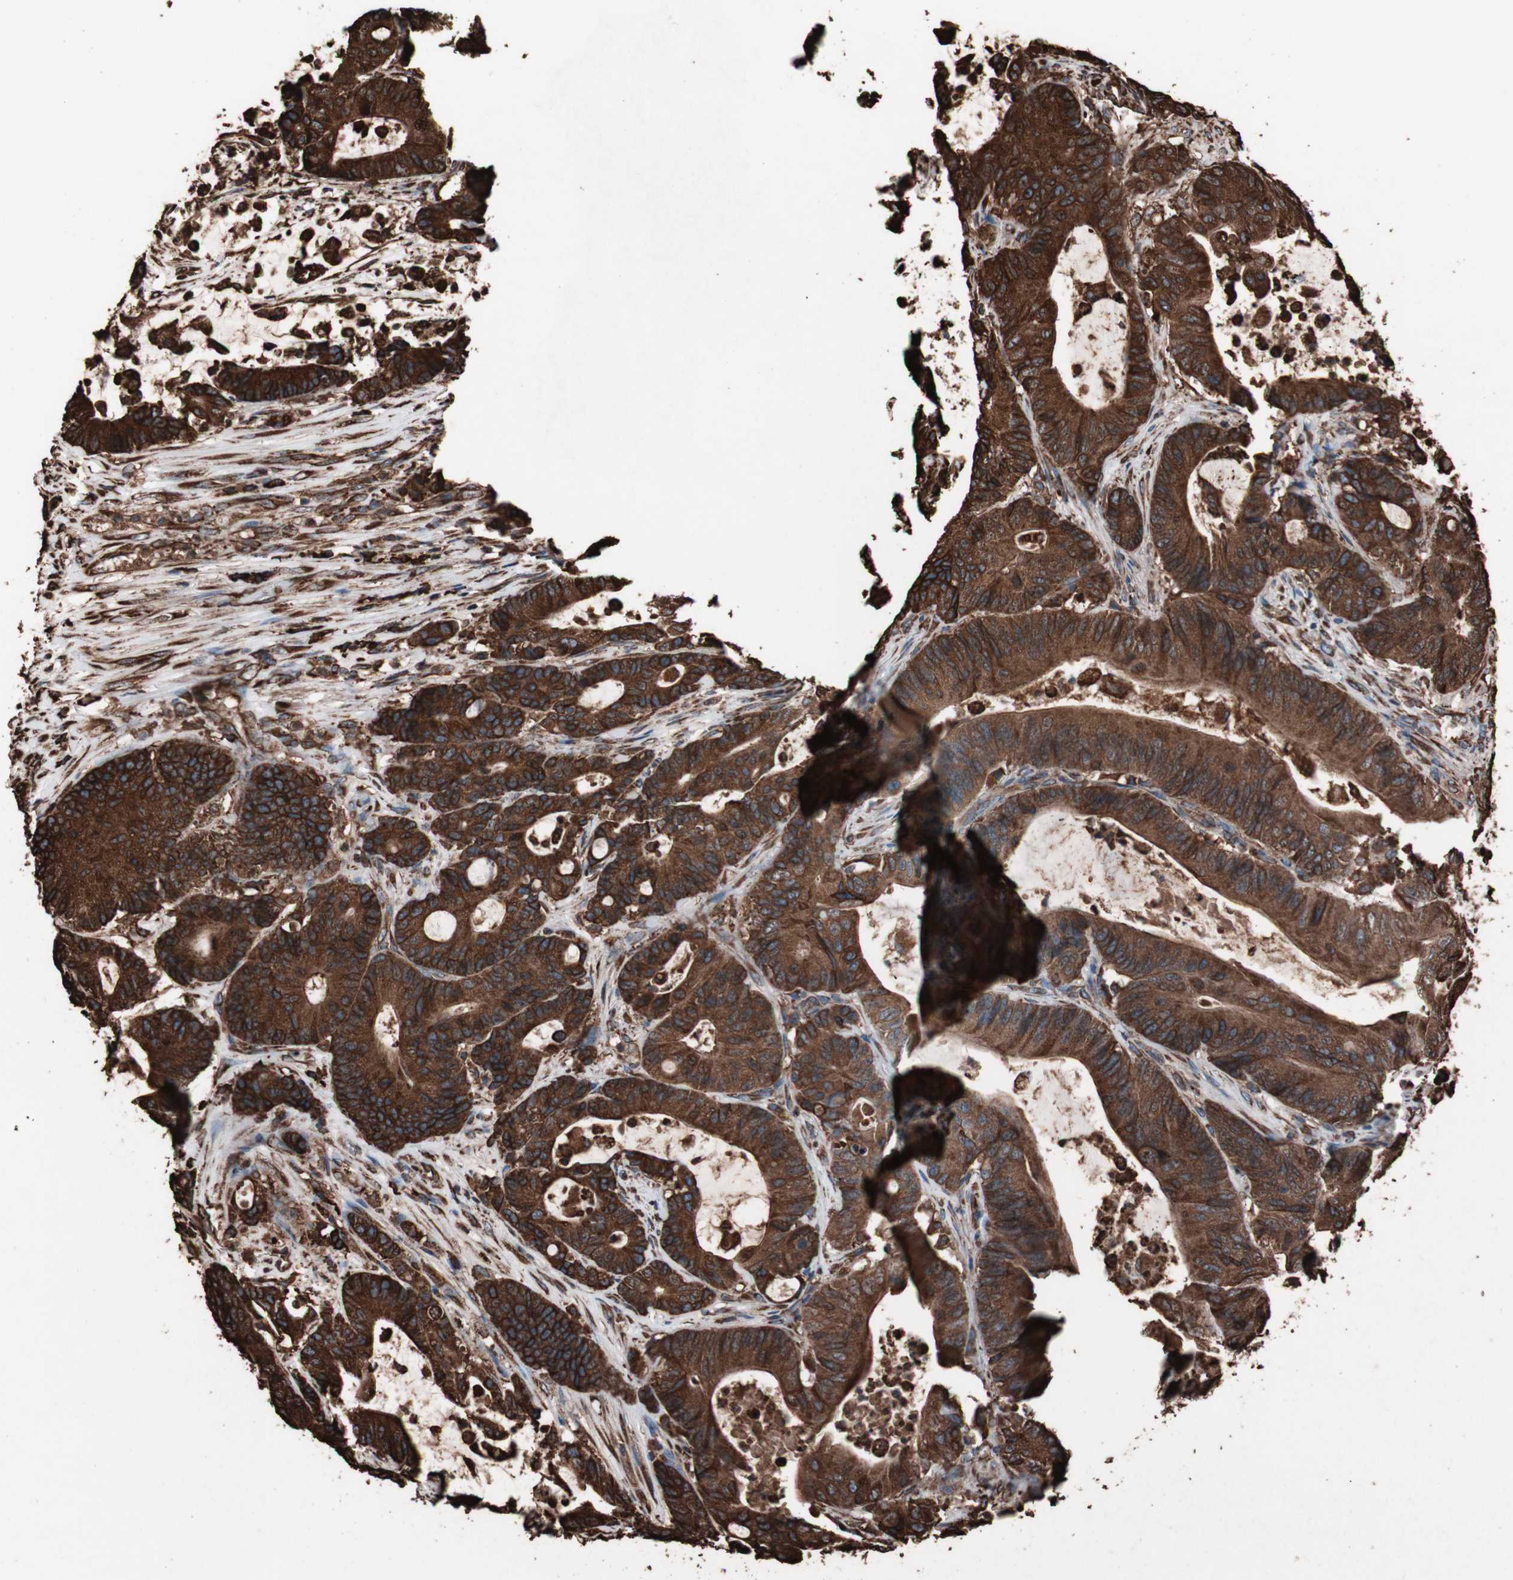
{"staining": {"intensity": "strong", "quantity": ">75%", "location": "cytoplasmic/membranous"}, "tissue": "colorectal cancer", "cell_type": "Tumor cells", "image_type": "cancer", "snomed": [{"axis": "morphology", "description": "Adenocarcinoma, NOS"}, {"axis": "topography", "description": "Colon"}], "caption": "A high amount of strong cytoplasmic/membranous staining is identified in about >75% of tumor cells in adenocarcinoma (colorectal) tissue.", "gene": "HSP90B1", "patient": {"sex": "female", "age": 84}}